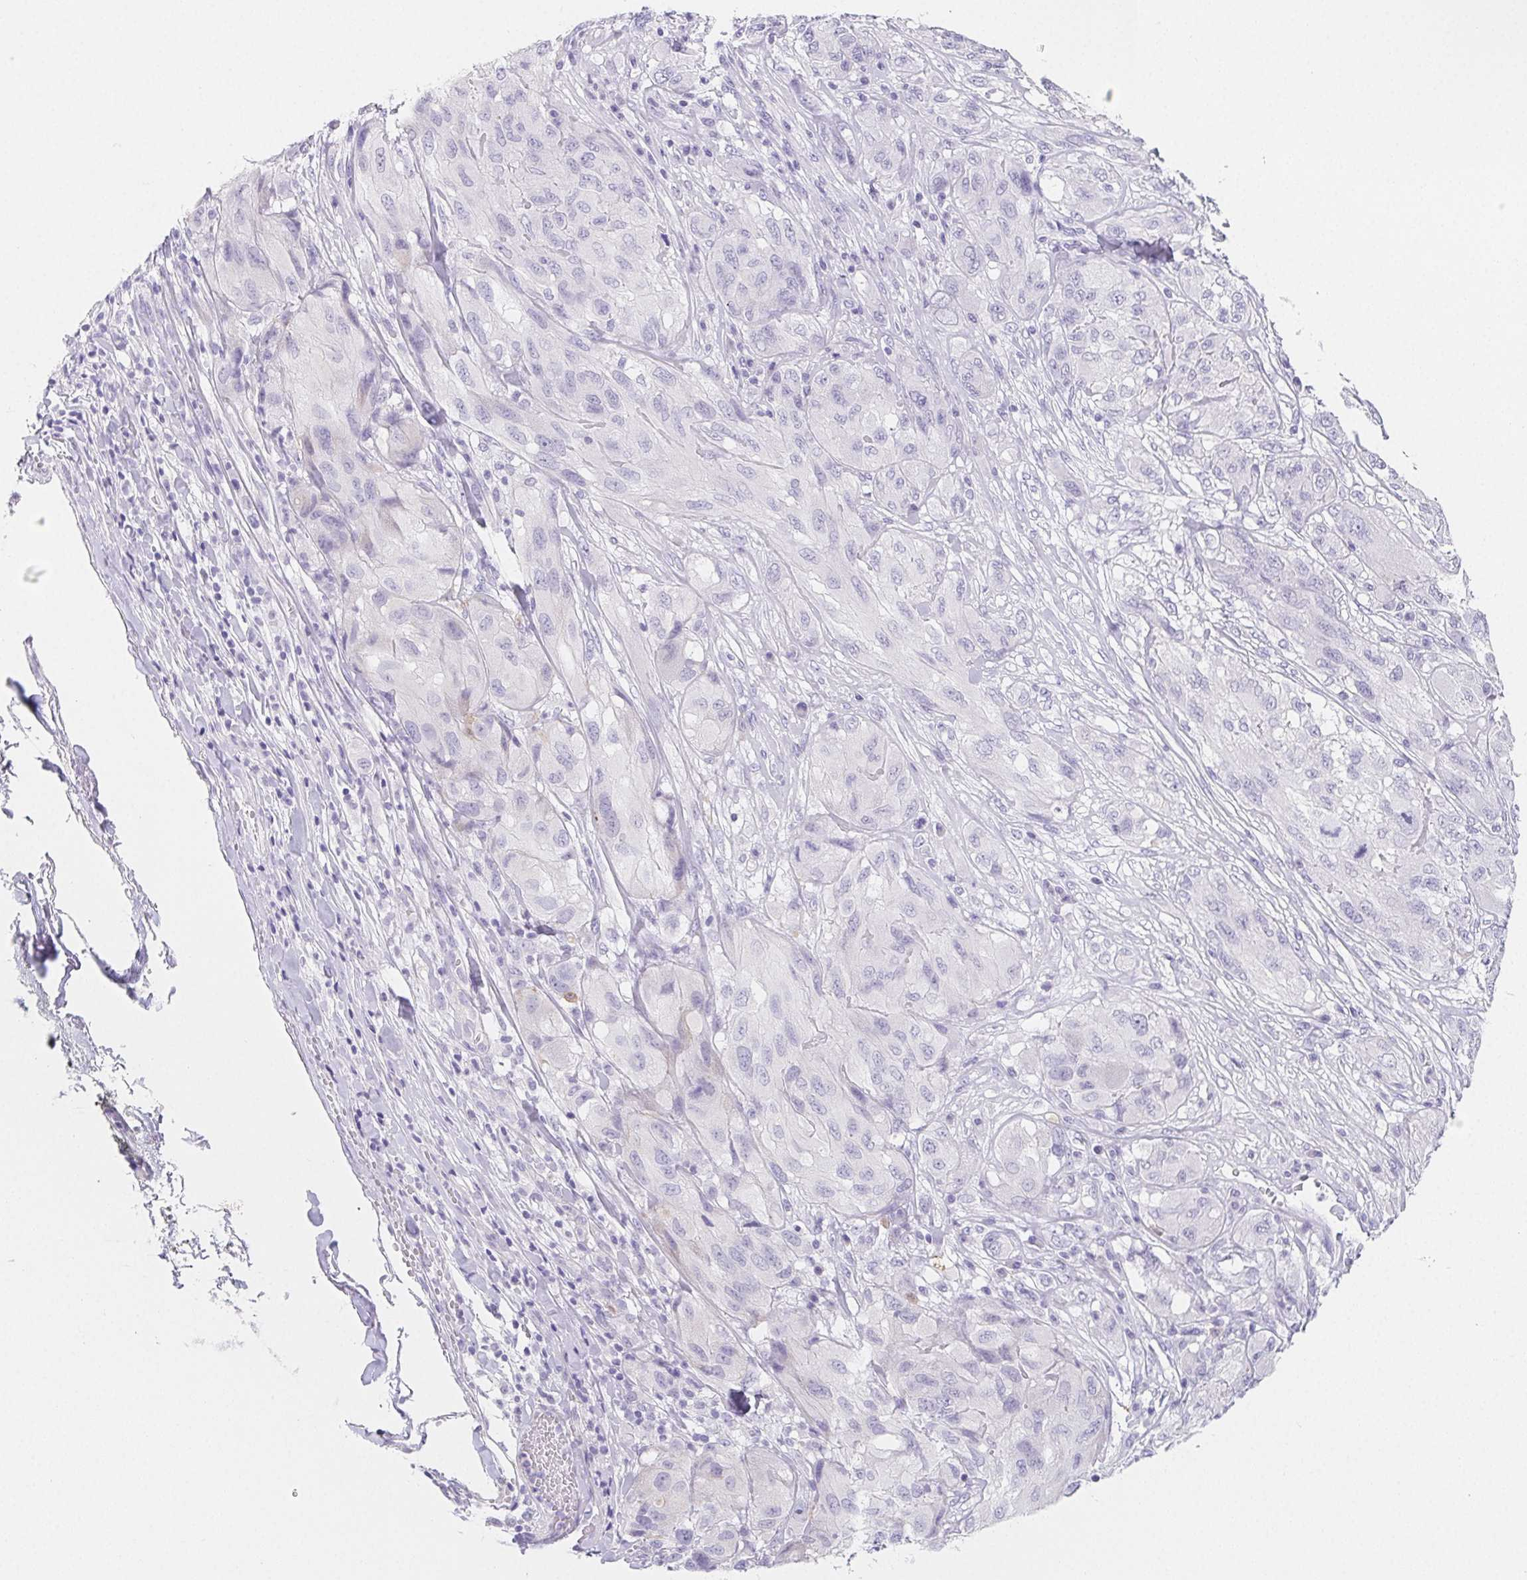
{"staining": {"intensity": "negative", "quantity": "none", "location": "none"}, "tissue": "melanoma", "cell_type": "Tumor cells", "image_type": "cancer", "snomed": [{"axis": "morphology", "description": "Malignant melanoma, NOS"}, {"axis": "topography", "description": "Skin"}], "caption": "IHC of human malignant melanoma demonstrates no positivity in tumor cells.", "gene": "ZBBX", "patient": {"sex": "female", "age": 91}}